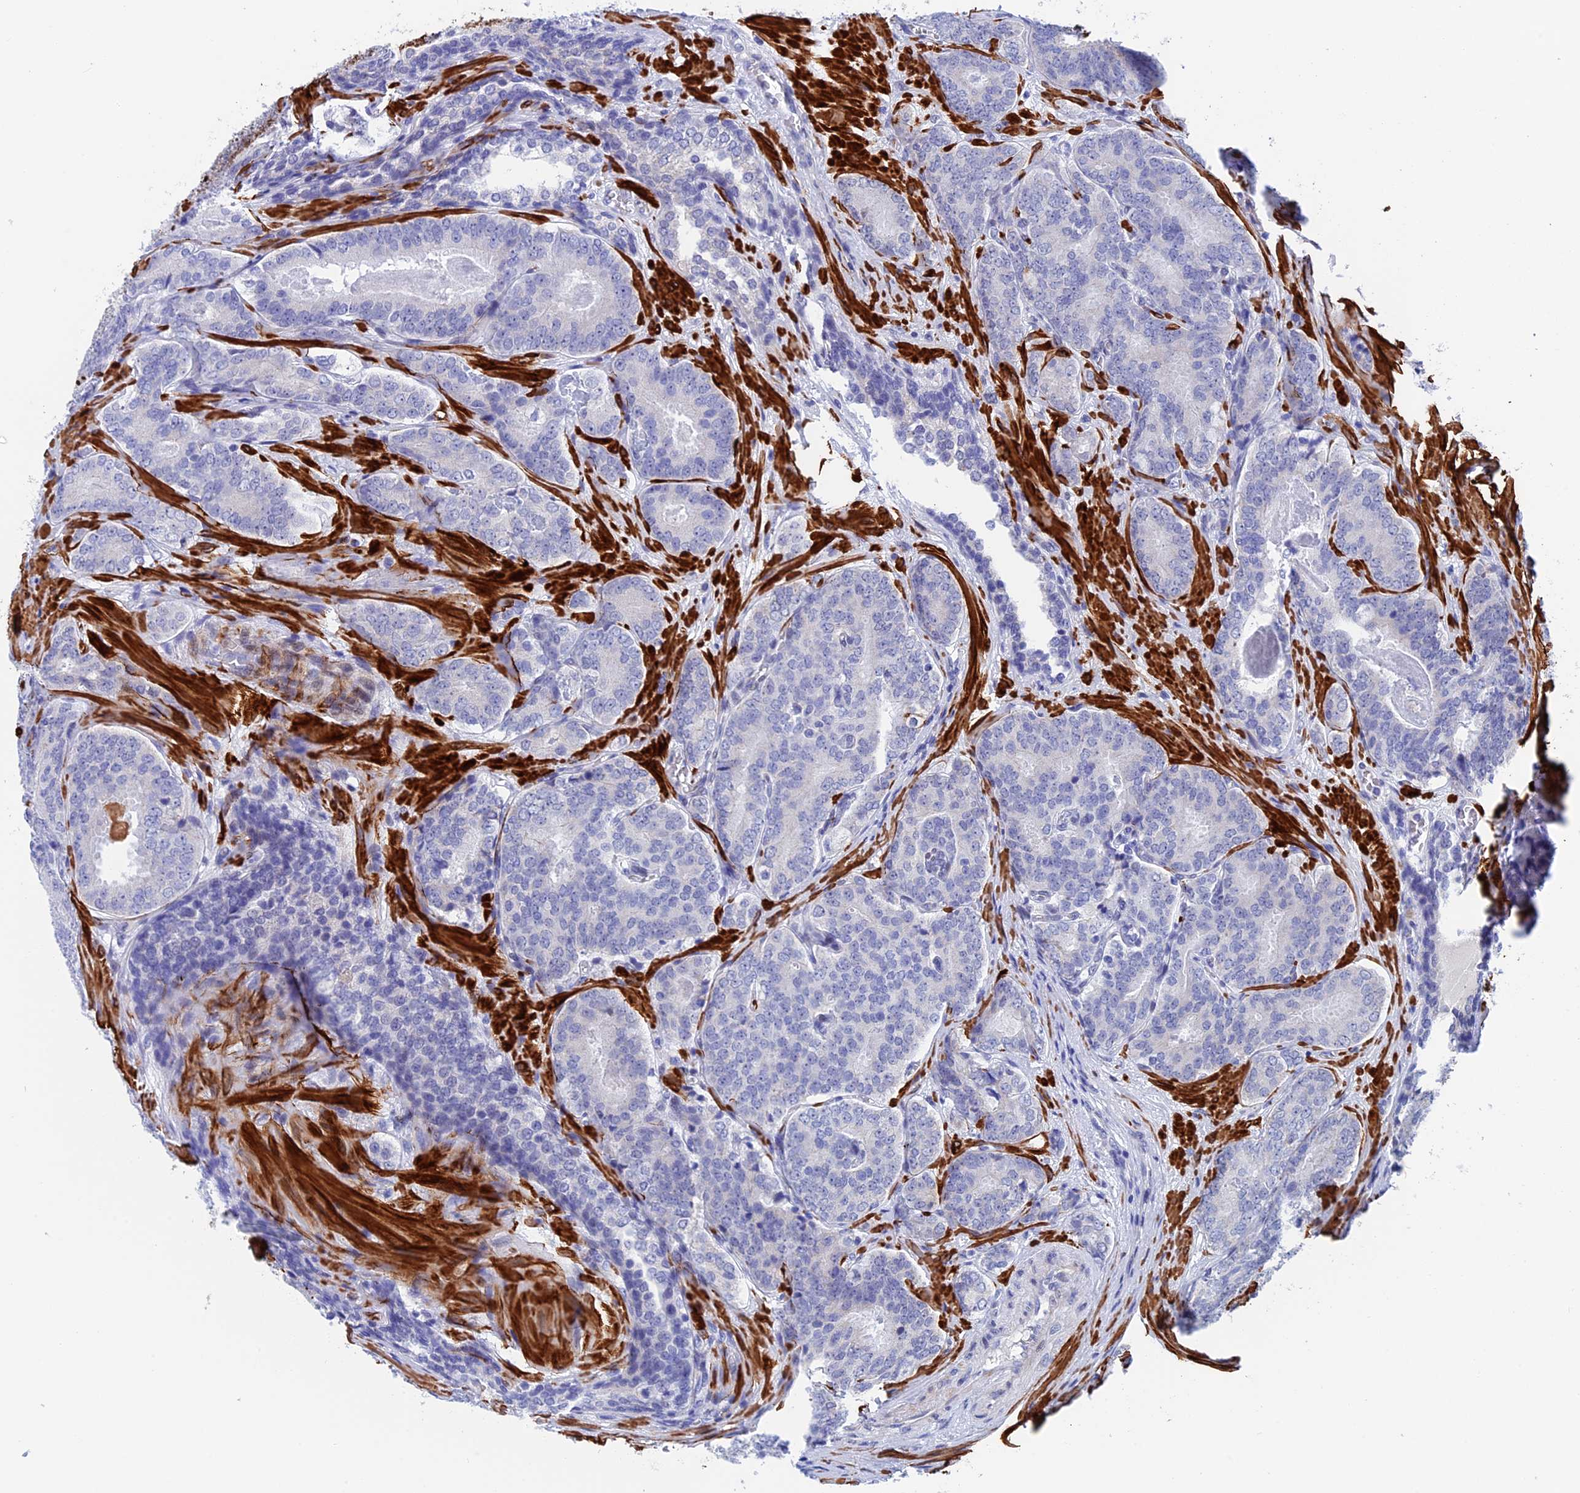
{"staining": {"intensity": "negative", "quantity": "none", "location": "none"}, "tissue": "prostate cancer", "cell_type": "Tumor cells", "image_type": "cancer", "snomed": [{"axis": "morphology", "description": "Adenocarcinoma, High grade"}, {"axis": "topography", "description": "Prostate"}], "caption": "Adenocarcinoma (high-grade) (prostate) was stained to show a protein in brown. There is no significant staining in tumor cells. Nuclei are stained in blue.", "gene": "WDR83", "patient": {"sex": "male", "age": 63}}